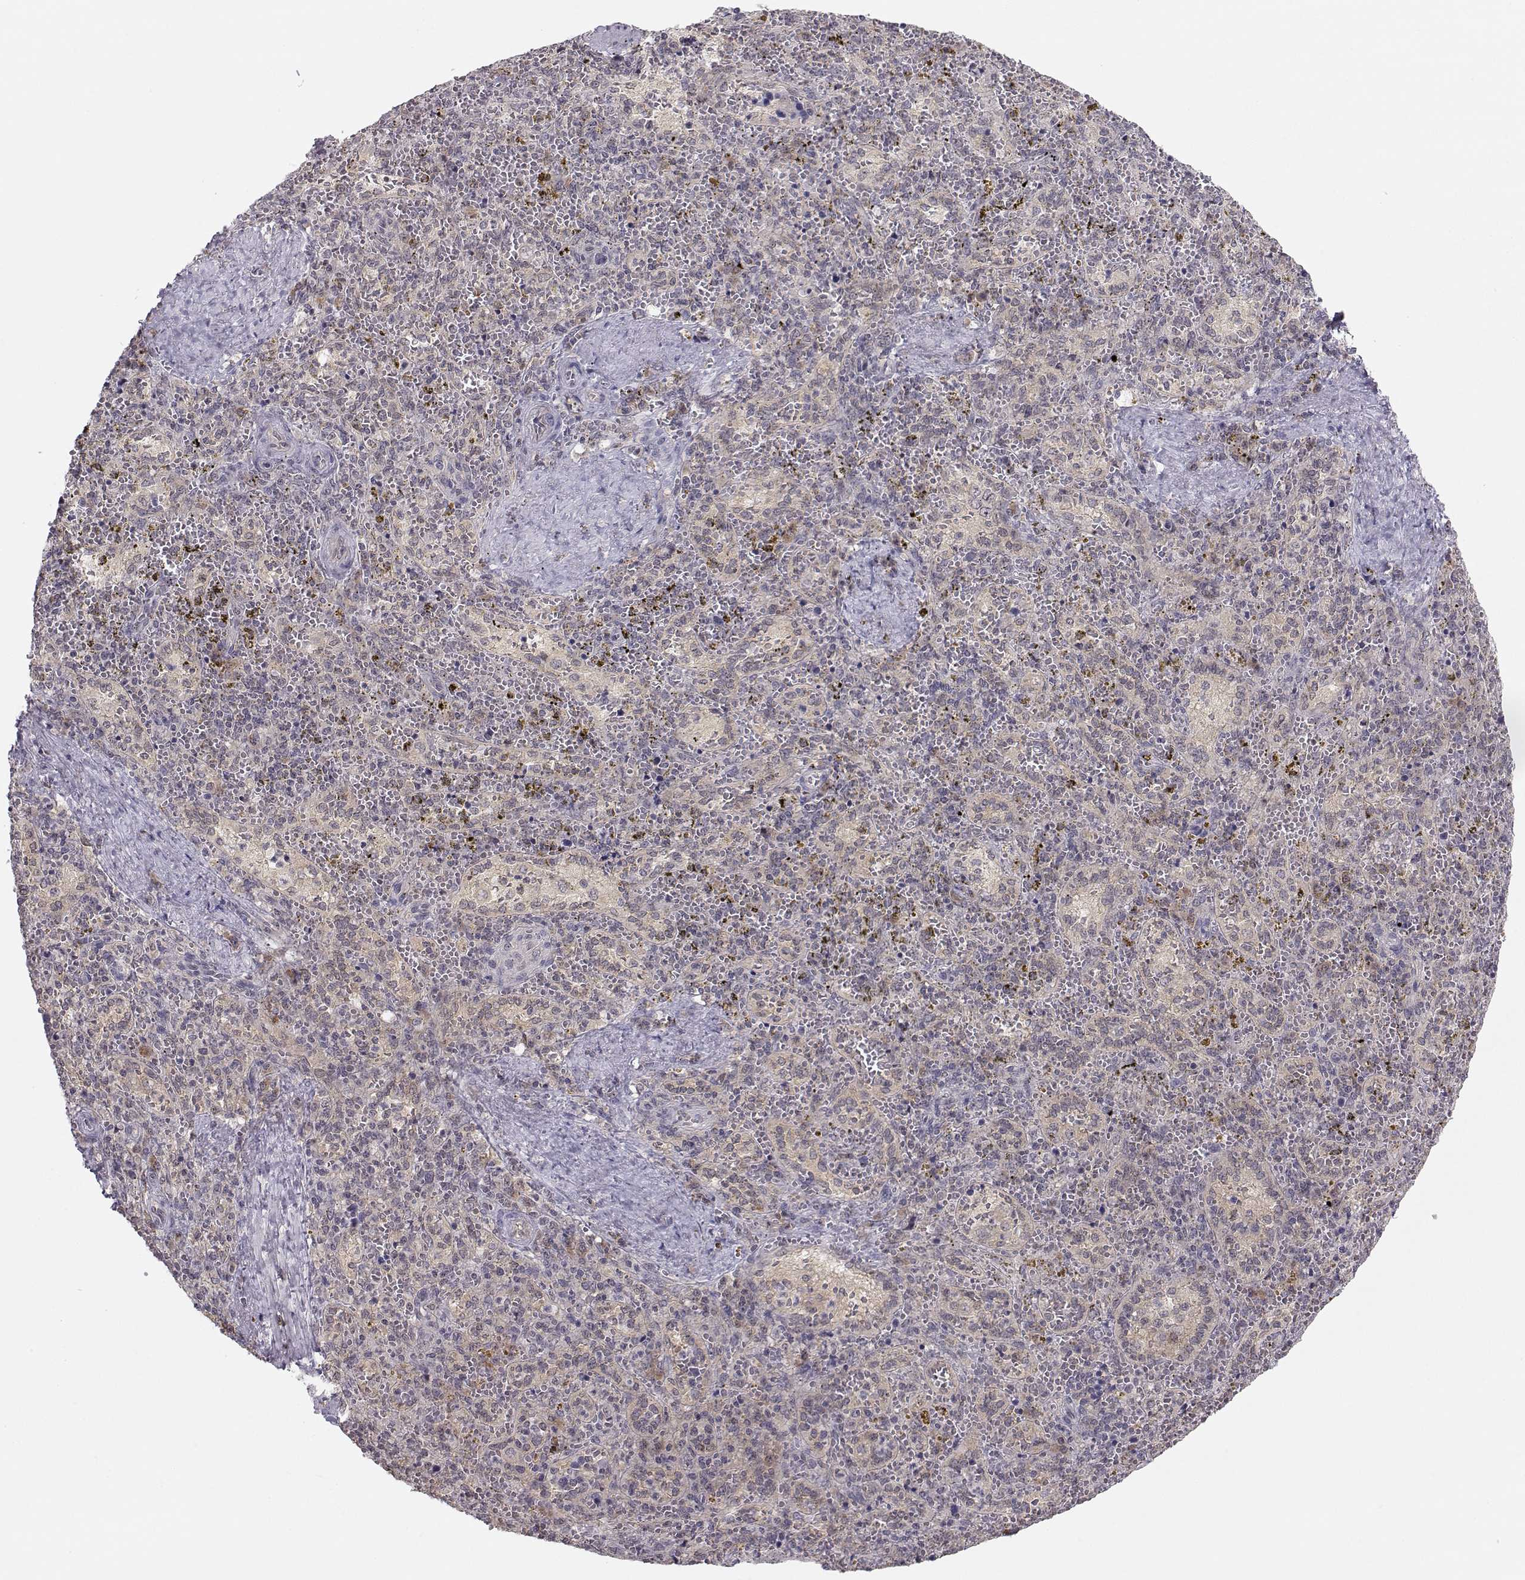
{"staining": {"intensity": "negative", "quantity": "none", "location": "none"}, "tissue": "spleen", "cell_type": "Cells in red pulp", "image_type": "normal", "snomed": [{"axis": "morphology", "description": "Normal tissue, NOS"}, {"axis": "topography", "description": "Spleen"}], "caption": "High magnification brightfield microscopy of benign spleen stained with DAB (brown) and counterstained with hematoxylin (blue): cells in red pulp show no significant expression. The staining was performed using DAB to visualize the protein expression in brown, while the nuclei were stained in blue with hematoxylin (Magnification: 20x).", "gene": "KIF13B", "patient": {"sex": "female", "age": 50}}